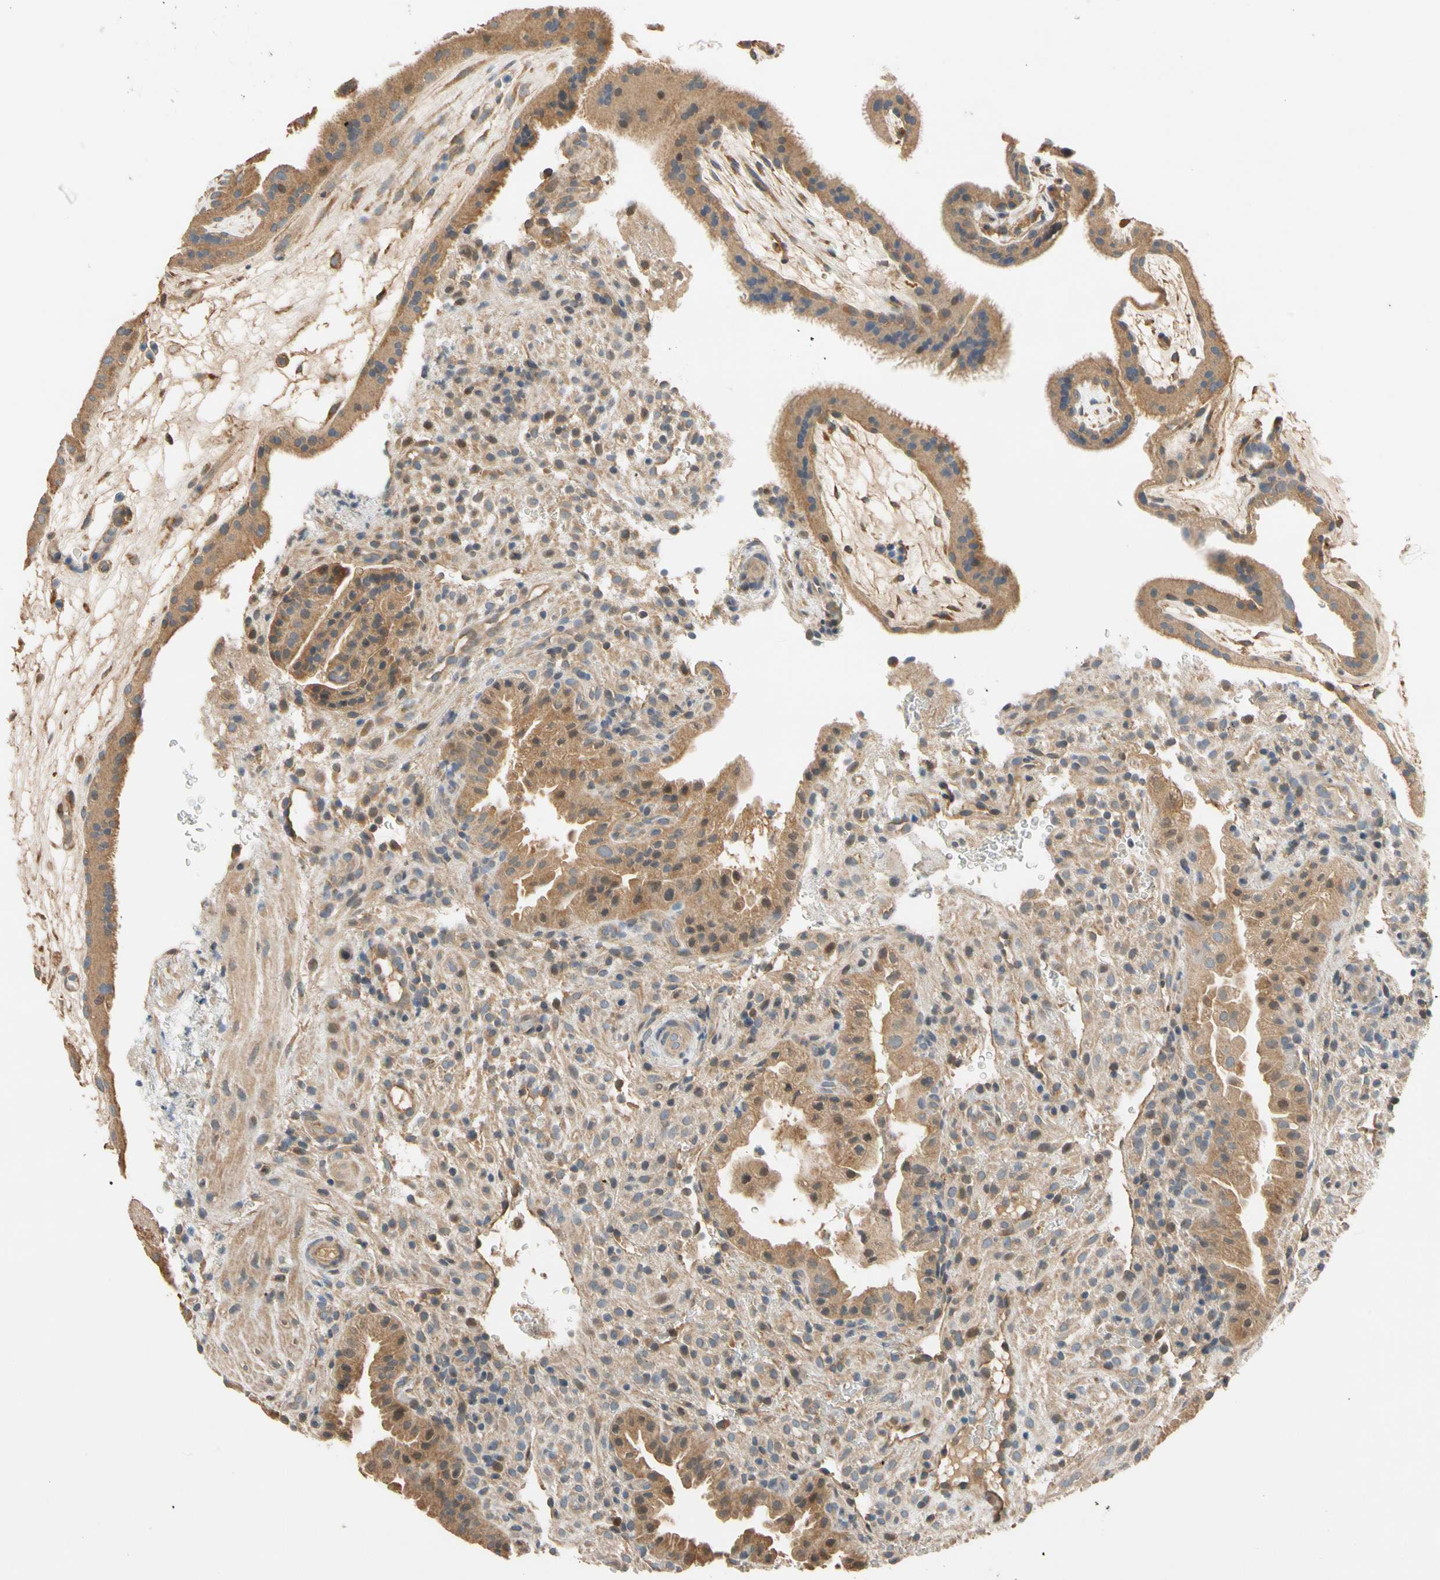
{"staining": {"intensity": "weak", "quantity": ">75%", "location": "cytoplasmic/membranous"}, "tissue": "placenta", "cell_type": "Decidual cells", "image_type": "normal", "snomed": [{"axis": "morphology", "description": "Normal tissue, NOS"}, {"axis": "topography", "description": "Placenta"}], "caption": "Decidual cells demonstrate low levels of weak cytoplasmic/membranous positivity in about >75% of cells in benign placenta. (IHC, brightfield microscopy, high magnification).", "gene": "USP12", "patient": {"sex": "female", "age": 19}}